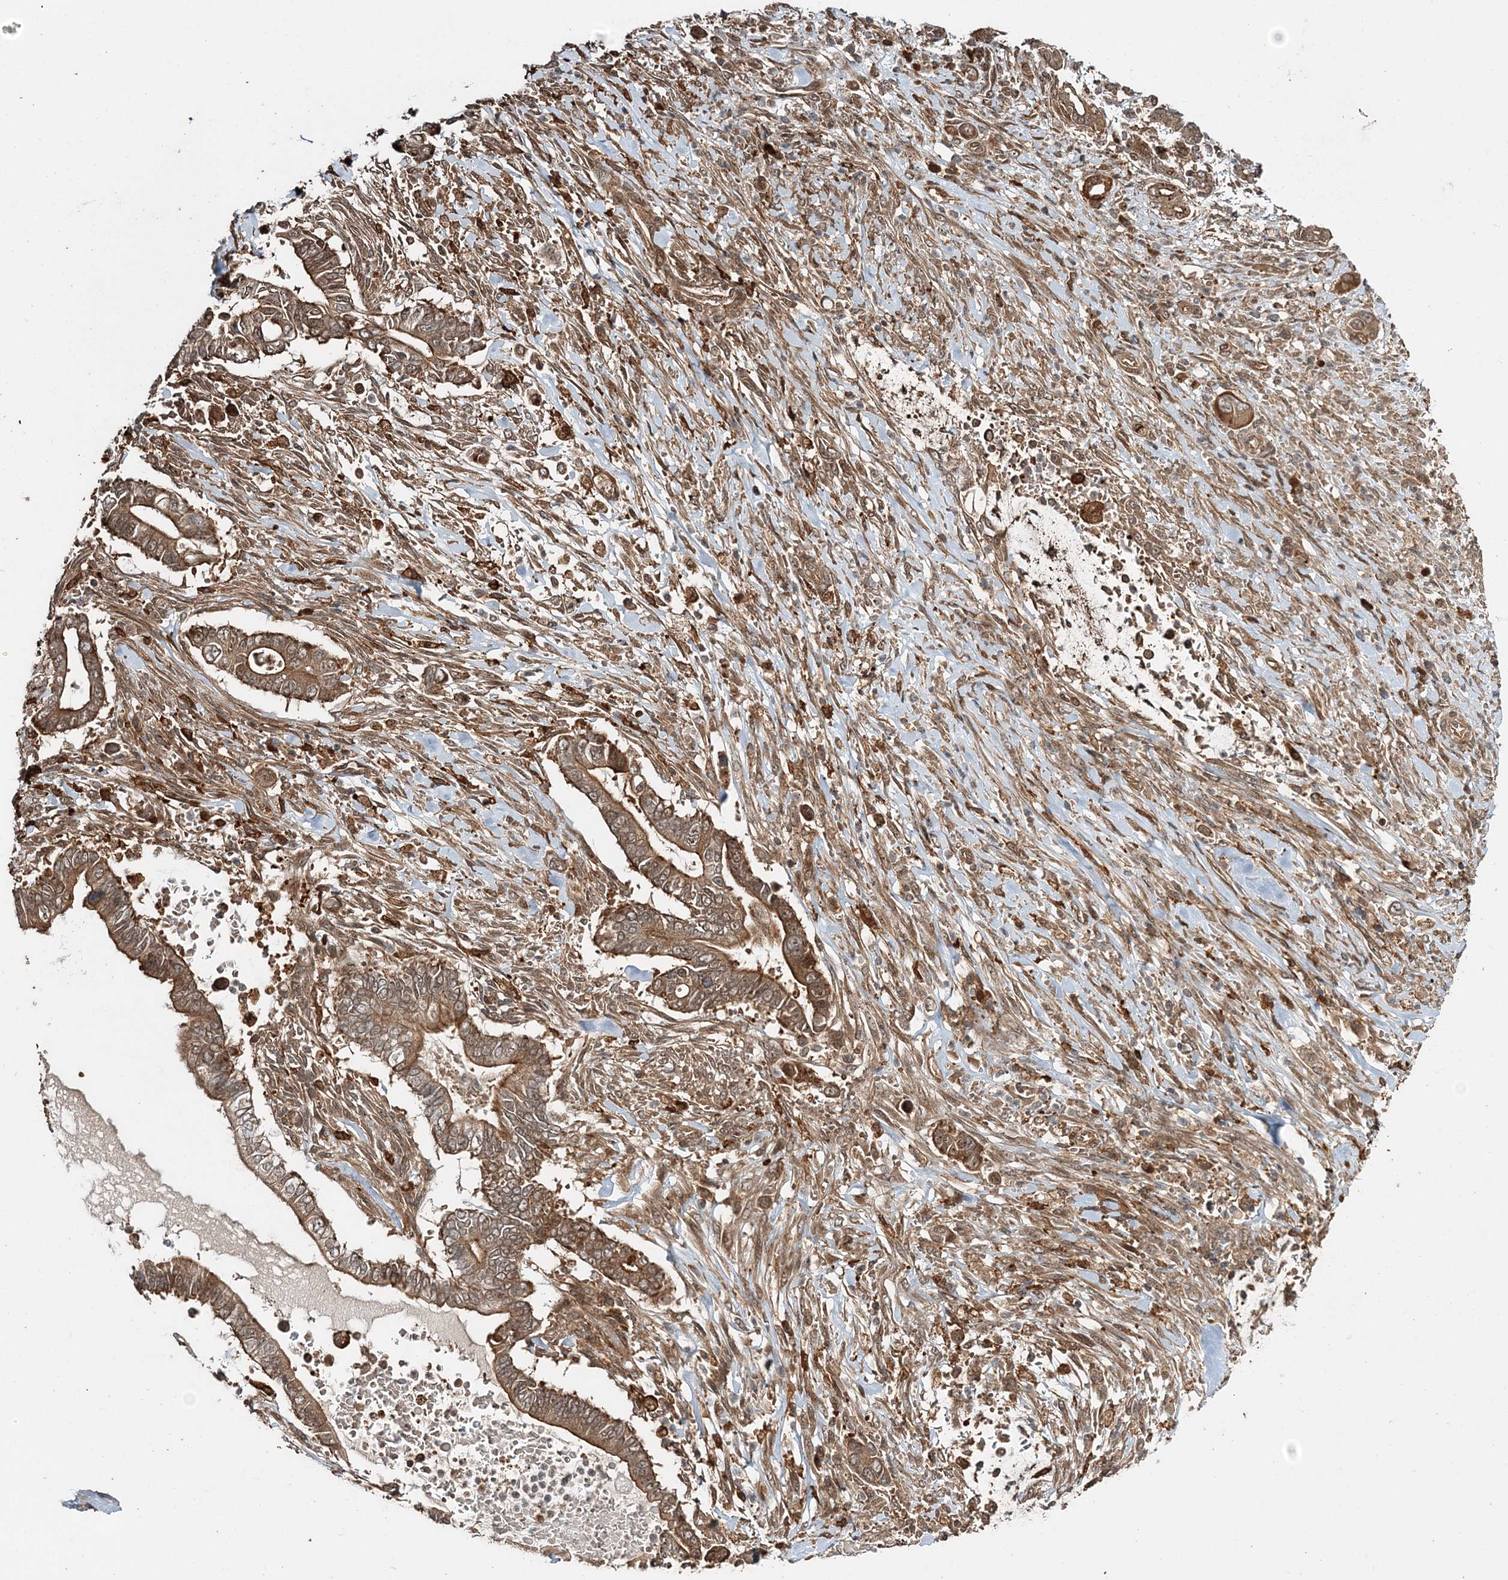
{"staining": {"intensity": "moderate", "quantity": ">75%", "location": "cytoplasmic/membranous"}, "tissue": "pancreatic cancer", "cell_type": "Tumor cells", "image_type": "cancer", "snomed": [{"axis": "morphology", "description": "Adenocarcinoma, NOS"}, {"axis": "topography", "description": "Pancreas"}], "caption": "A medium amount of moderate cytoplasmic/membranous staining is present in about >75% of tumor cells in adenocarcinoma (pancreatic) tissue.", "gene": "UBTD2", "patient": {"sex": "male", "age": 68}}